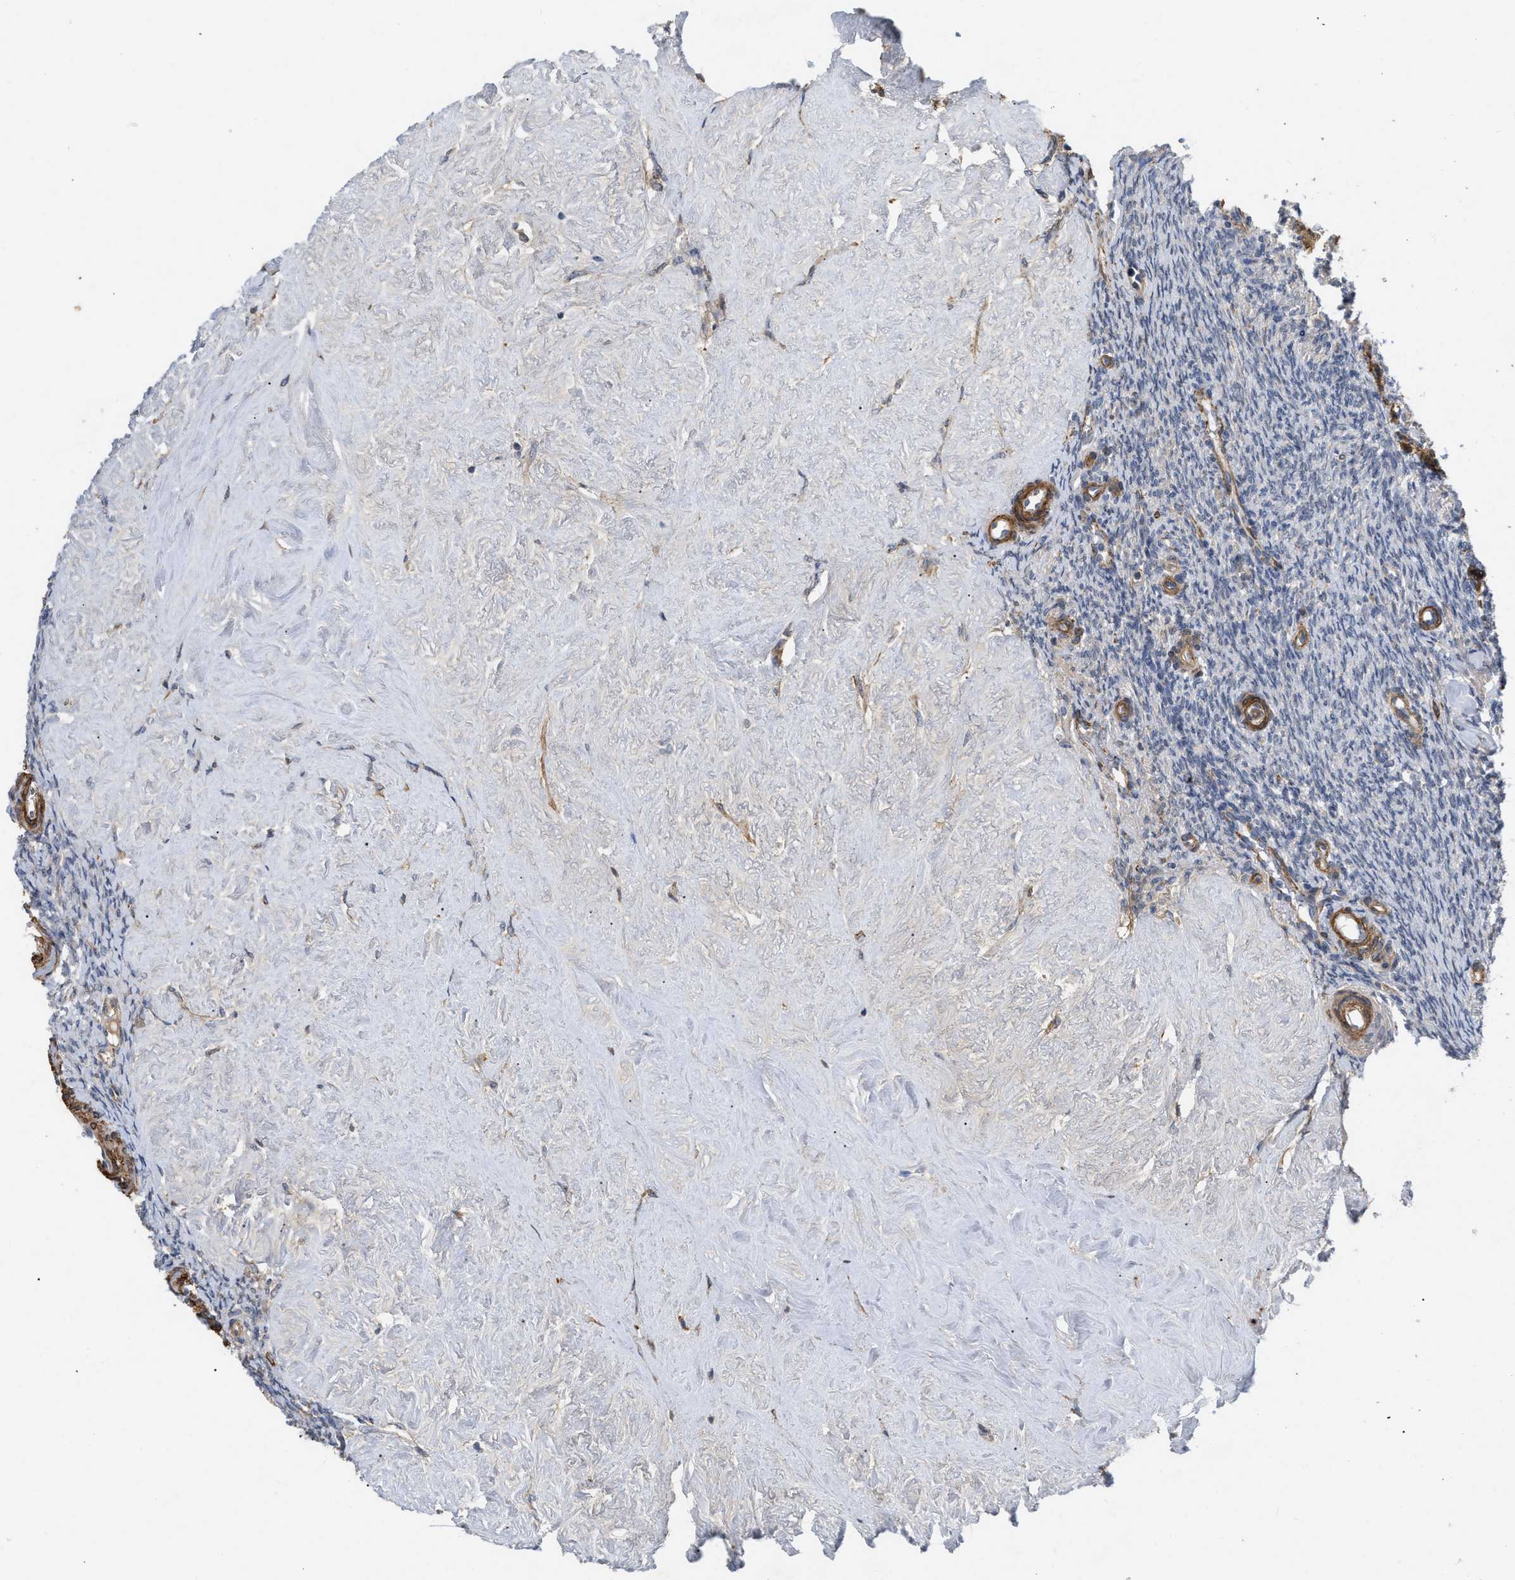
{"staining": {"intensity": "weak", "quantity": ">75%", "location": "cytoplasmic/membranous"}, "tissue": "ovary", "cell_type": "Follicle cells", "image_type": "normal", "snomed": [{"axis": "morphology", "description": "Normal tissue, NOS"}, {"axis": "topography", "description": "Ovary"}], "caption": "DAB immunohistochemical staining of benign human ovary displays weak cytoplasmic/membranous protein positivity in approximately >75% of follicle cells. Using DAB (3,3'-diaminobenzidine) (brown) and hematoxylin (blue) stains, captured at high magnification using brightfield microscopy.", "gene": "ST6GALNAC6", "patient": {"sex": "female", "age": 41}}